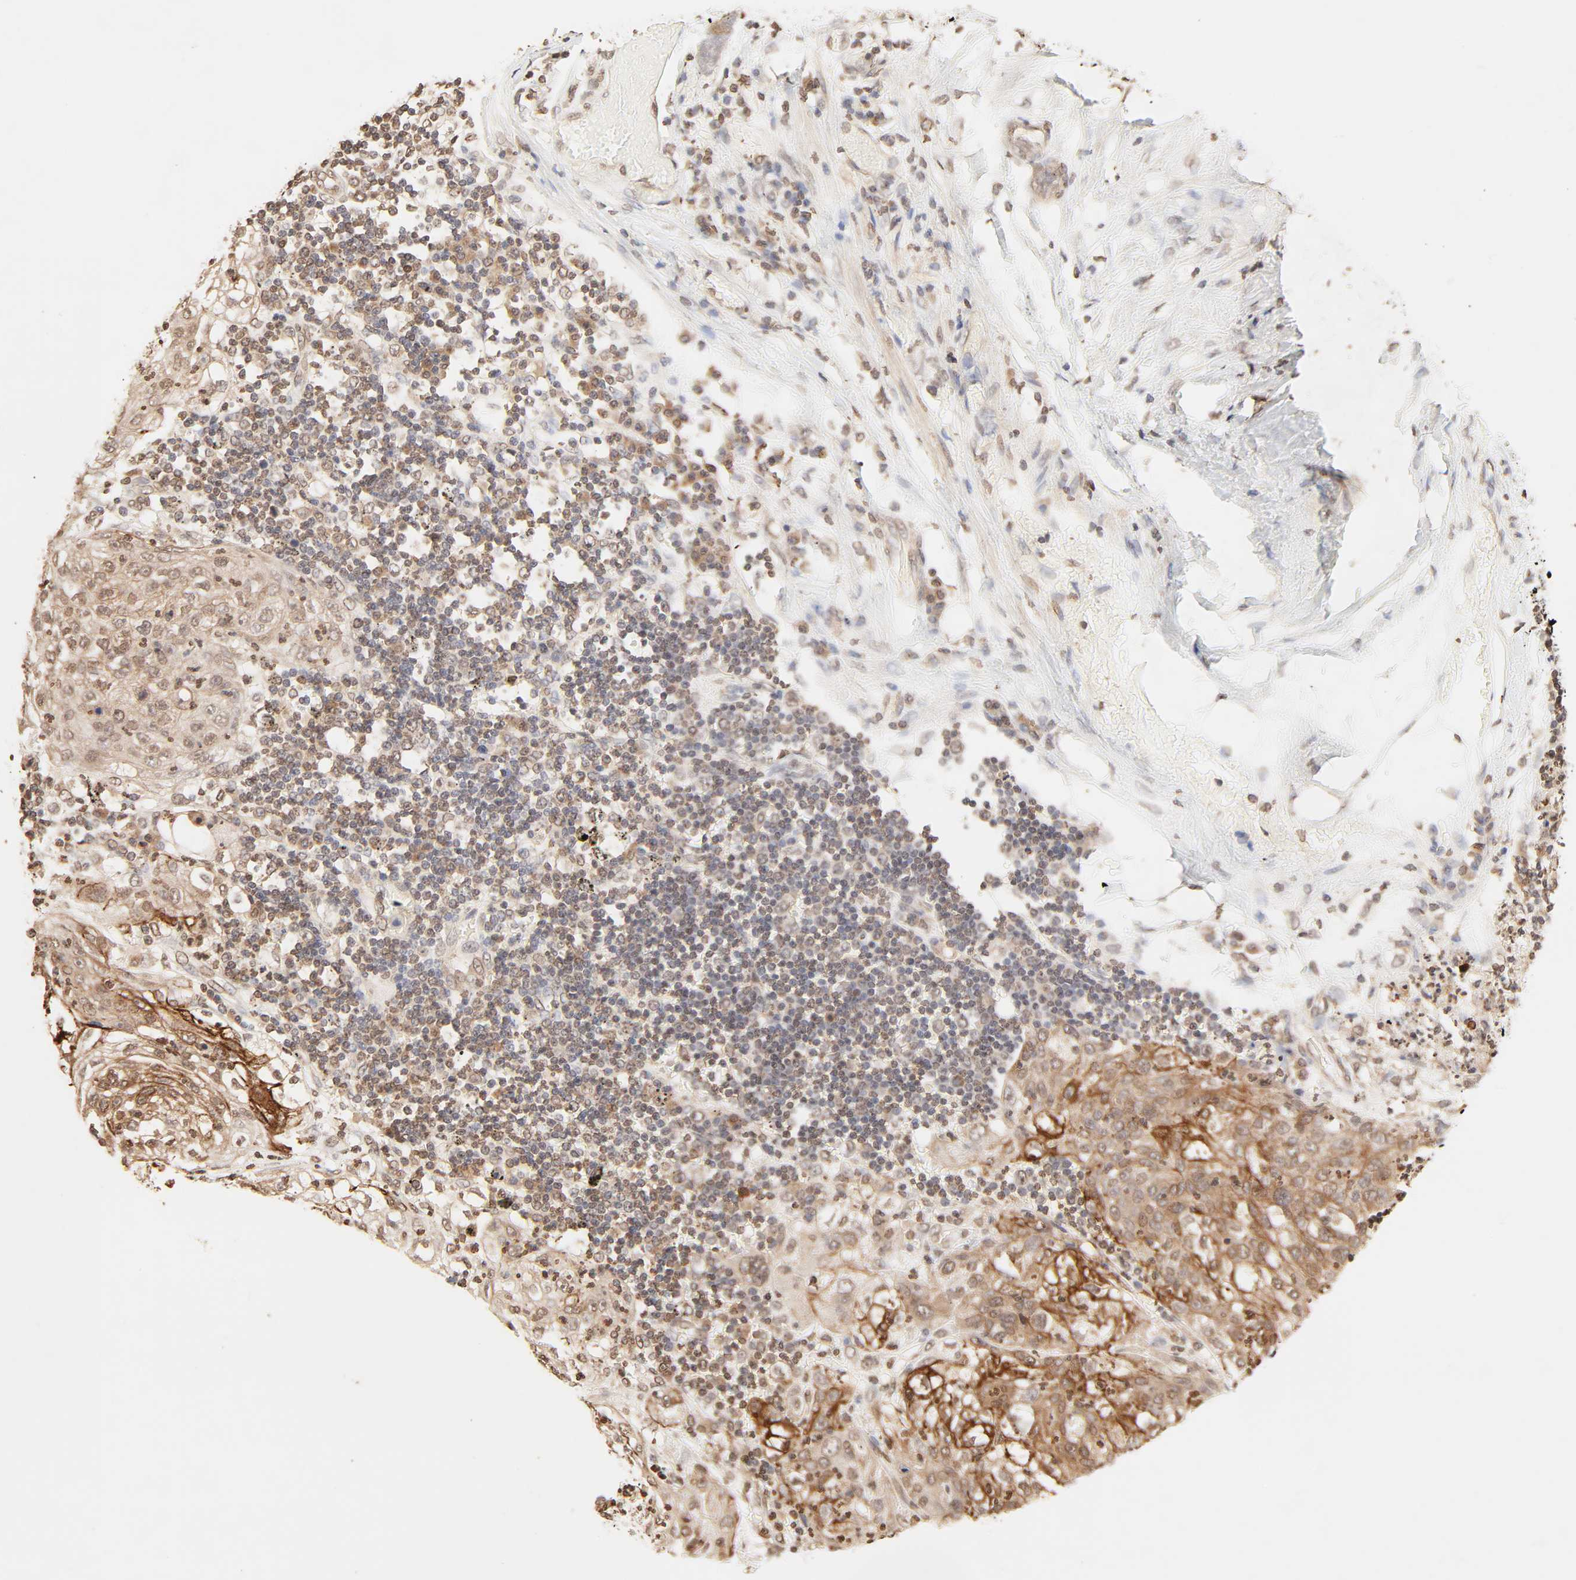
{"staining": {"intensity": "strong", "quantity": ">75%", "location": "cytoplasmic/membranous,nuclear"}, "tissue": "lung cancer", "cell_type": "Tumor cells", "image_type": "cancer", "snomed": [{"axis": "morphology", "description": "Inflammation, NOS"}, {"axis": "morphology", "description": "Squamous cell carcinoma, NOS"}, {"axis": "topography", "description": "Lymph node"}, {"axis": "topography", "description": "Soft tissue"}, {"axis": "topography", "description": "Lung"}], "caption": "The micrograph displays a brown stain indicating the presence of a protein in the cytoplasmic/membranous and nuclear of tumor cells in lung cancer.", "gene": "TBL1X", "patient": {"sex": "male", "age": 66}}